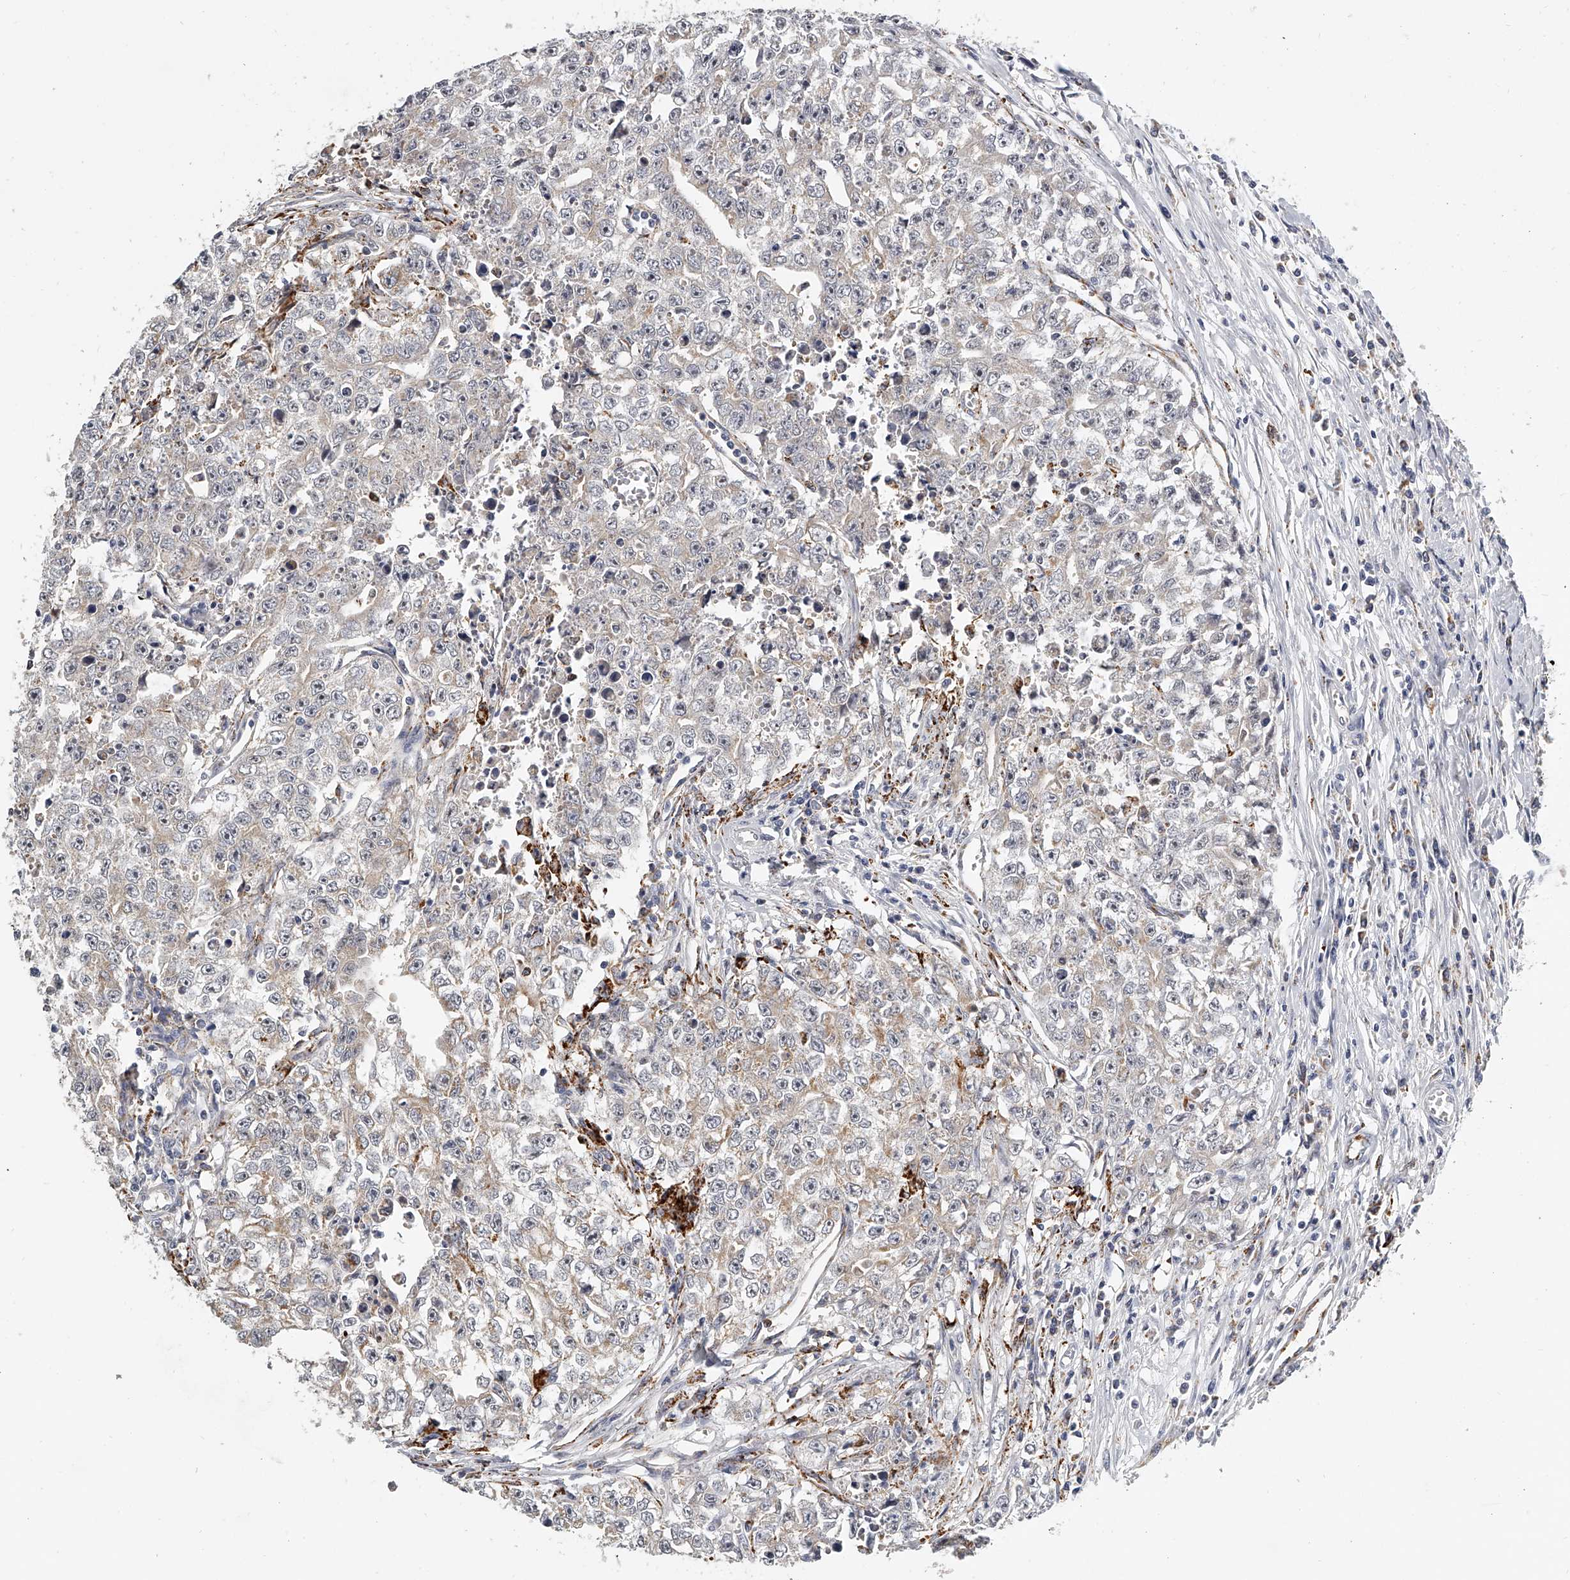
{"staining": {"intensity": "weak", "quantity": "<25%", "location": "cytoplasmic/membranous"}, "tissue": "testis cancer", "cell_type": "Tumor cells", "image_type": "cancer", "snomed": [{"axis": "morphology", "description": "Seminoma, NOS"}, {"axis": "morphology", "description": "Carcinoma, Embryonal, NOS"}, {"axis": "topography", "description": "Testis"}], "caption": "Tumor cells show no significant protein positivity in testis seminoma.", "gene": "KLHL7", "patient": {"sex": "male", "age": 43}}